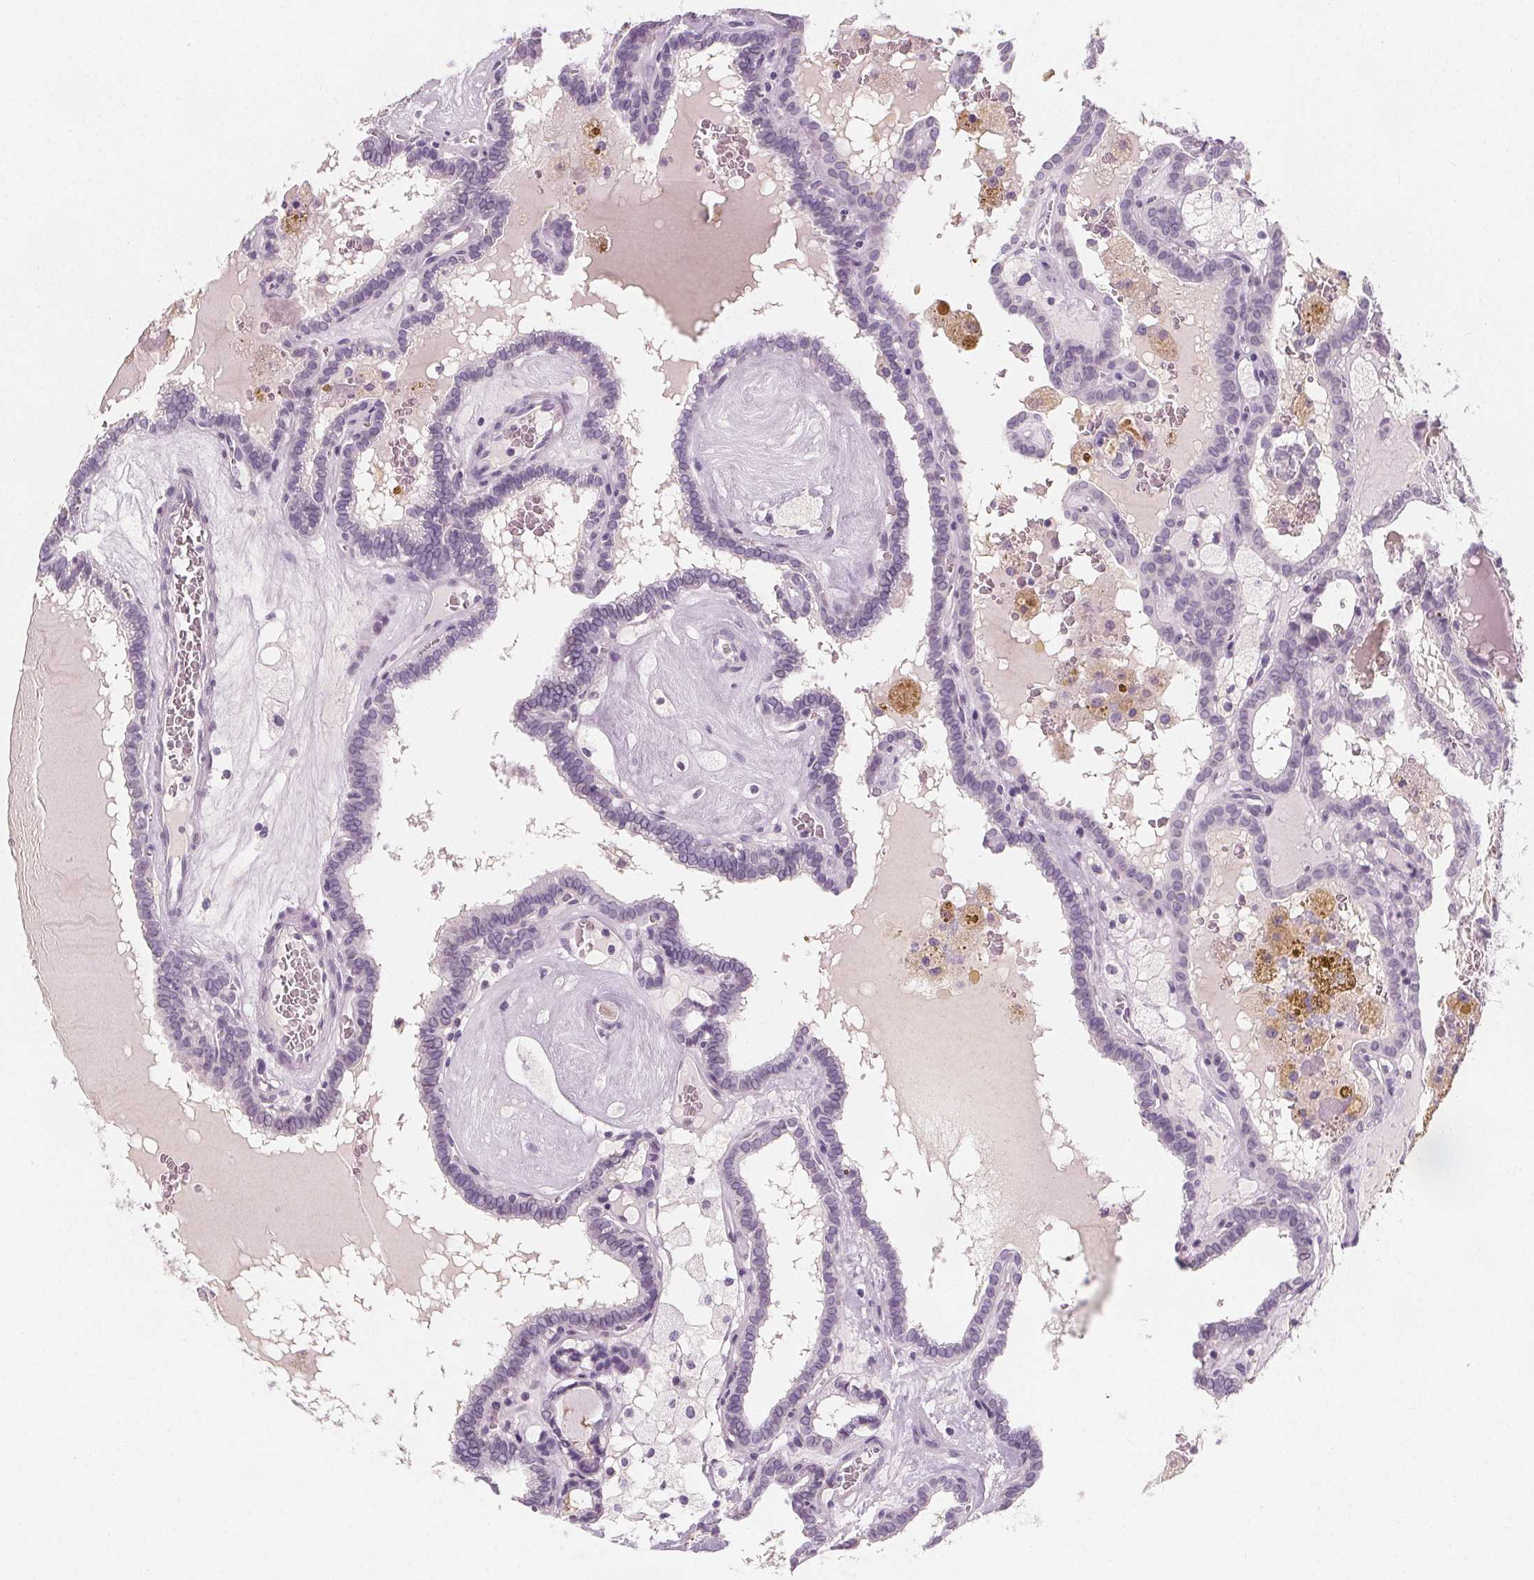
{"staining": {"intensity": "negative", "quantity": "none", "location": "none"}, "tissue": "thyroid cancer", "cell_type": "Tumor cells", "image_type": "cancer", "snomed": [{"axis": "morphology", "description": "Papillary adenocarcinoma, NOS"}, {"axis": "topography", "description": "Thyroid gland"}], "caption": "Thyroid cancer was stained to show a protein in brown. There is no significant staining in tumor cells. (DAB (3,3'-diaminobenzidine) immunohistochemistry visualized using brightfield microscopy, high magnification).", "gene": "DBX2", "patient": {"sex": "female", "age": 39}}